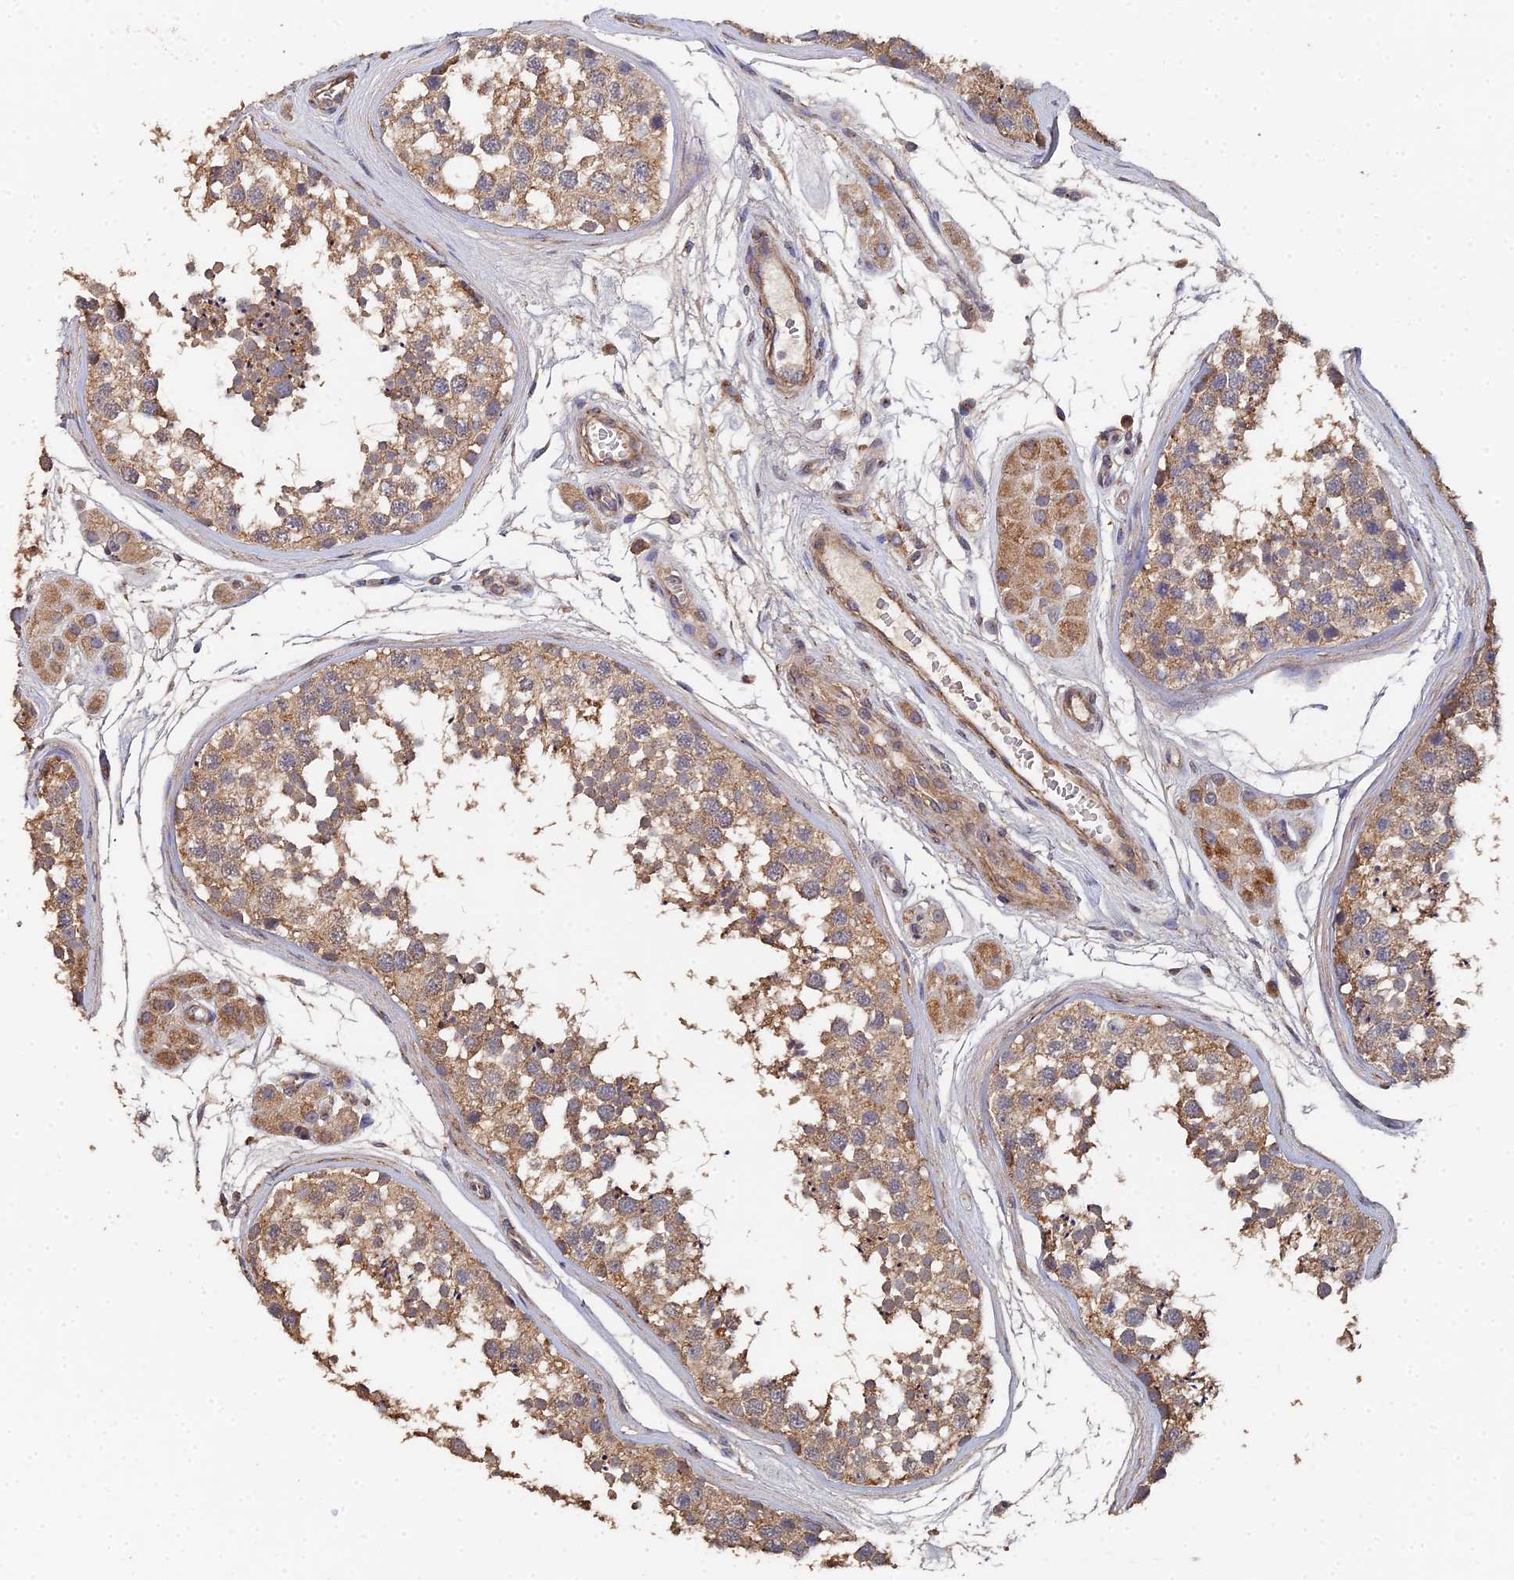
{"staining": {"intensity": "moderate", "quantity": ">75%", "location": "cytoplasmic/membranous"}, "tissue": "testis", "cell_type": "Cells in seminiferous ducts", "image_type": "normal", "snomed": [{"axis": "morphology", "description": "Normal tissue, NOS"}, {"axis": "topography", "description": "Testis"}], "caption": "IHC photomicrograph of unremarkable testis stained for a protein (brown), which shows medium levels of moderate cytoplasmic/membranous staining in about >75% of cells in seminiferous ducts.", "gene": "SPANXN4", "patient": {"sex": "male", "age": 56}}